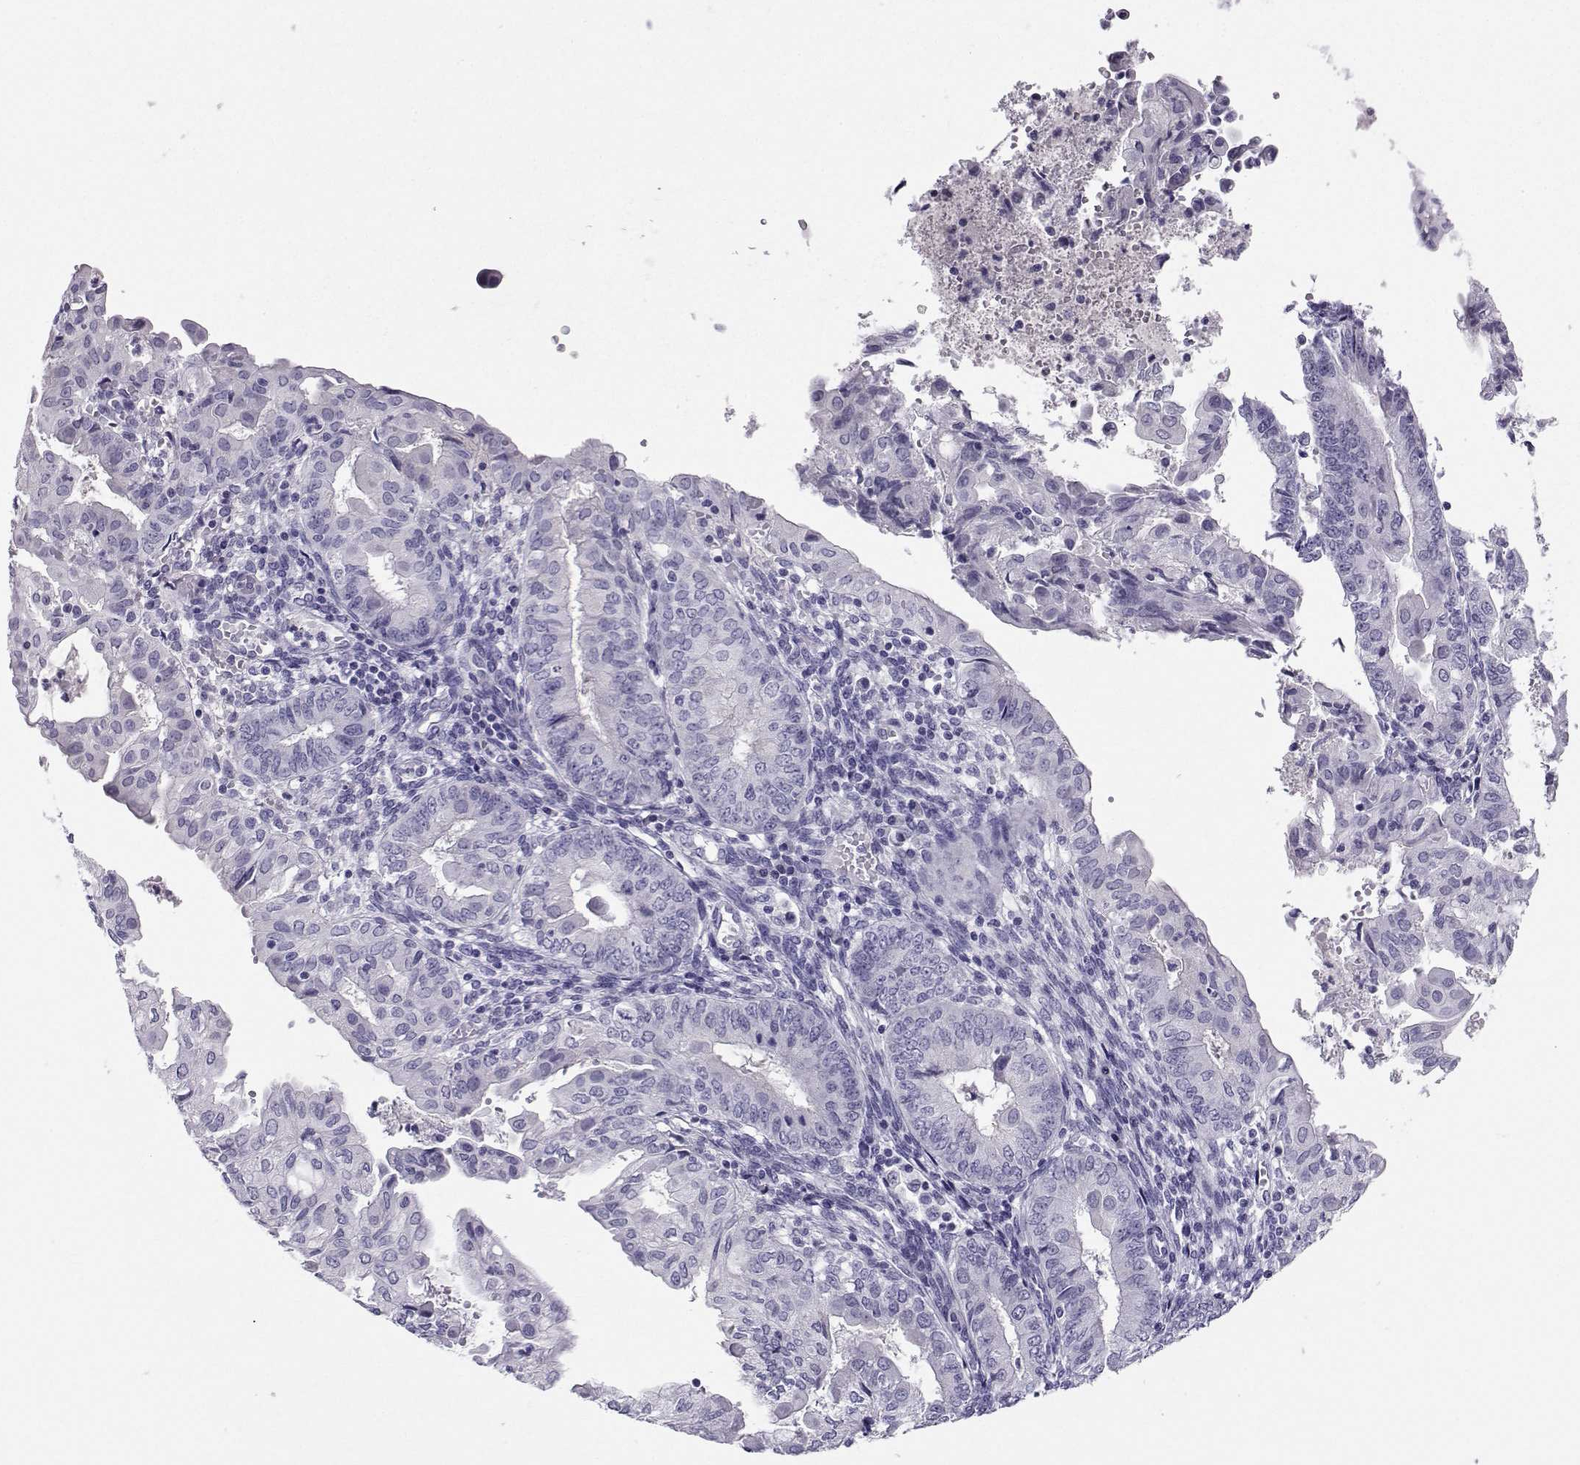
{"staining": {"intensity": "negative", "quantity": "none", "location": "none"}, "tissue": "endometrial cancer", "cell_type": "Tumor cells", "image_type": "cancer", "snomed": [{"axis": "morphology", "description": "Adenocarcinoma, NOS"}, {"axis": "topography", "description": "Endometrium"}], "caption": "Tumor cells are negative for brown protein staining in endometrial cancer (adenocarcinoma).", "gene": "ARMC2", "patient": {"sex": "female", "age": 68}}